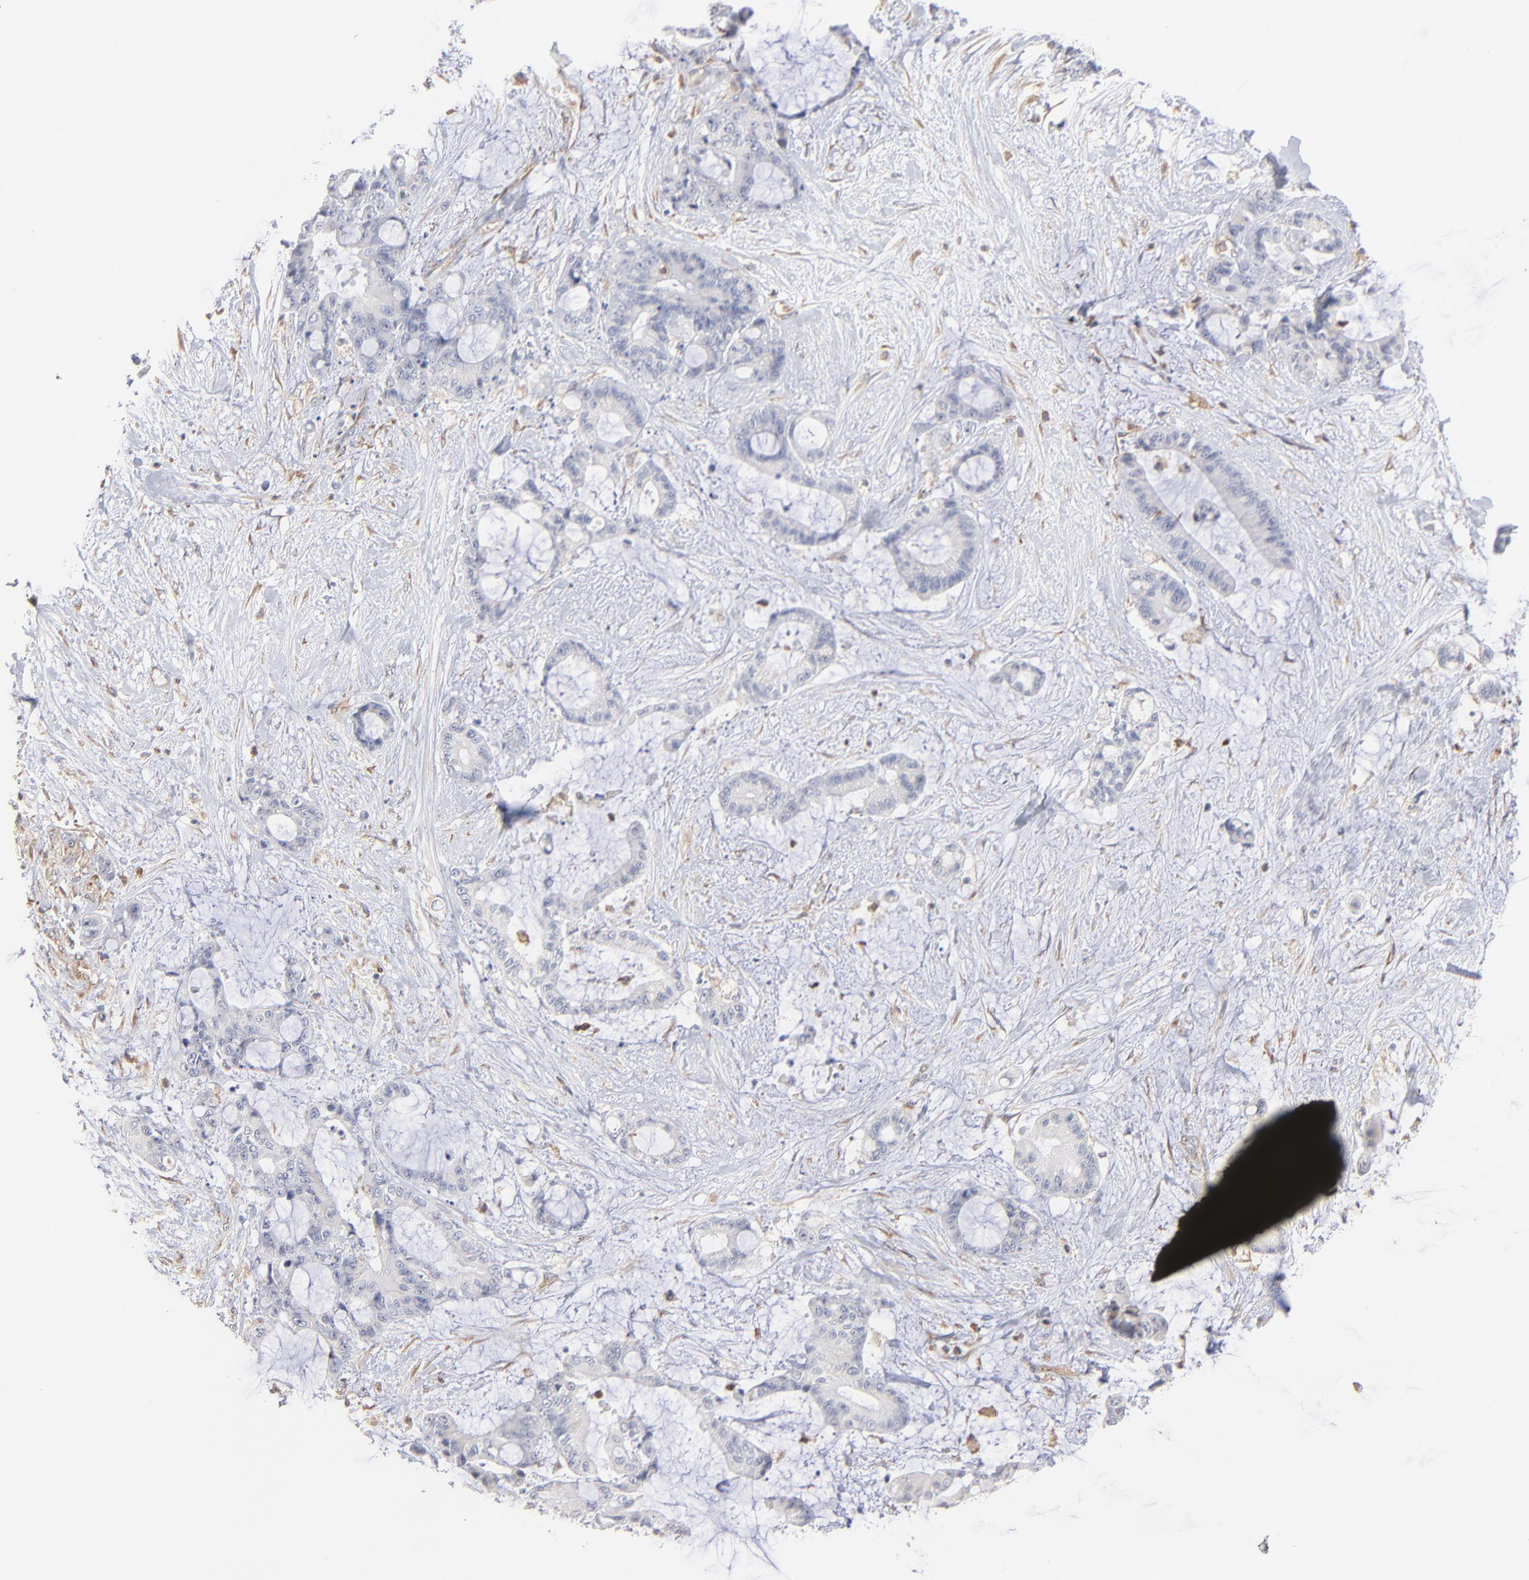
{"staining": {"intensity": "negative", "quantity": "none", "location": "none"}, "tissue": "liver cancer", "cell_type": "Tumor cells", "image_type": "cancer", "snomed": [{"axis": "morphology", "description": "Cholangiocarcinoma"}, {"axis": "topography", "description": "Liver"}], "caption": "Immunohistochemistry (IHC) image of human liver cancer stained for a protein (brown), which displays no staining in tumor cells. The staining was performed using DAB (3,3'-diaminobenzidine) to visualize the protein expression in brown, while the nuclei were stained in blue with hematoxylin (Magnification: 20x).", "gene": "WIPF1", "patient": {"sex": "female", "age": 73}}